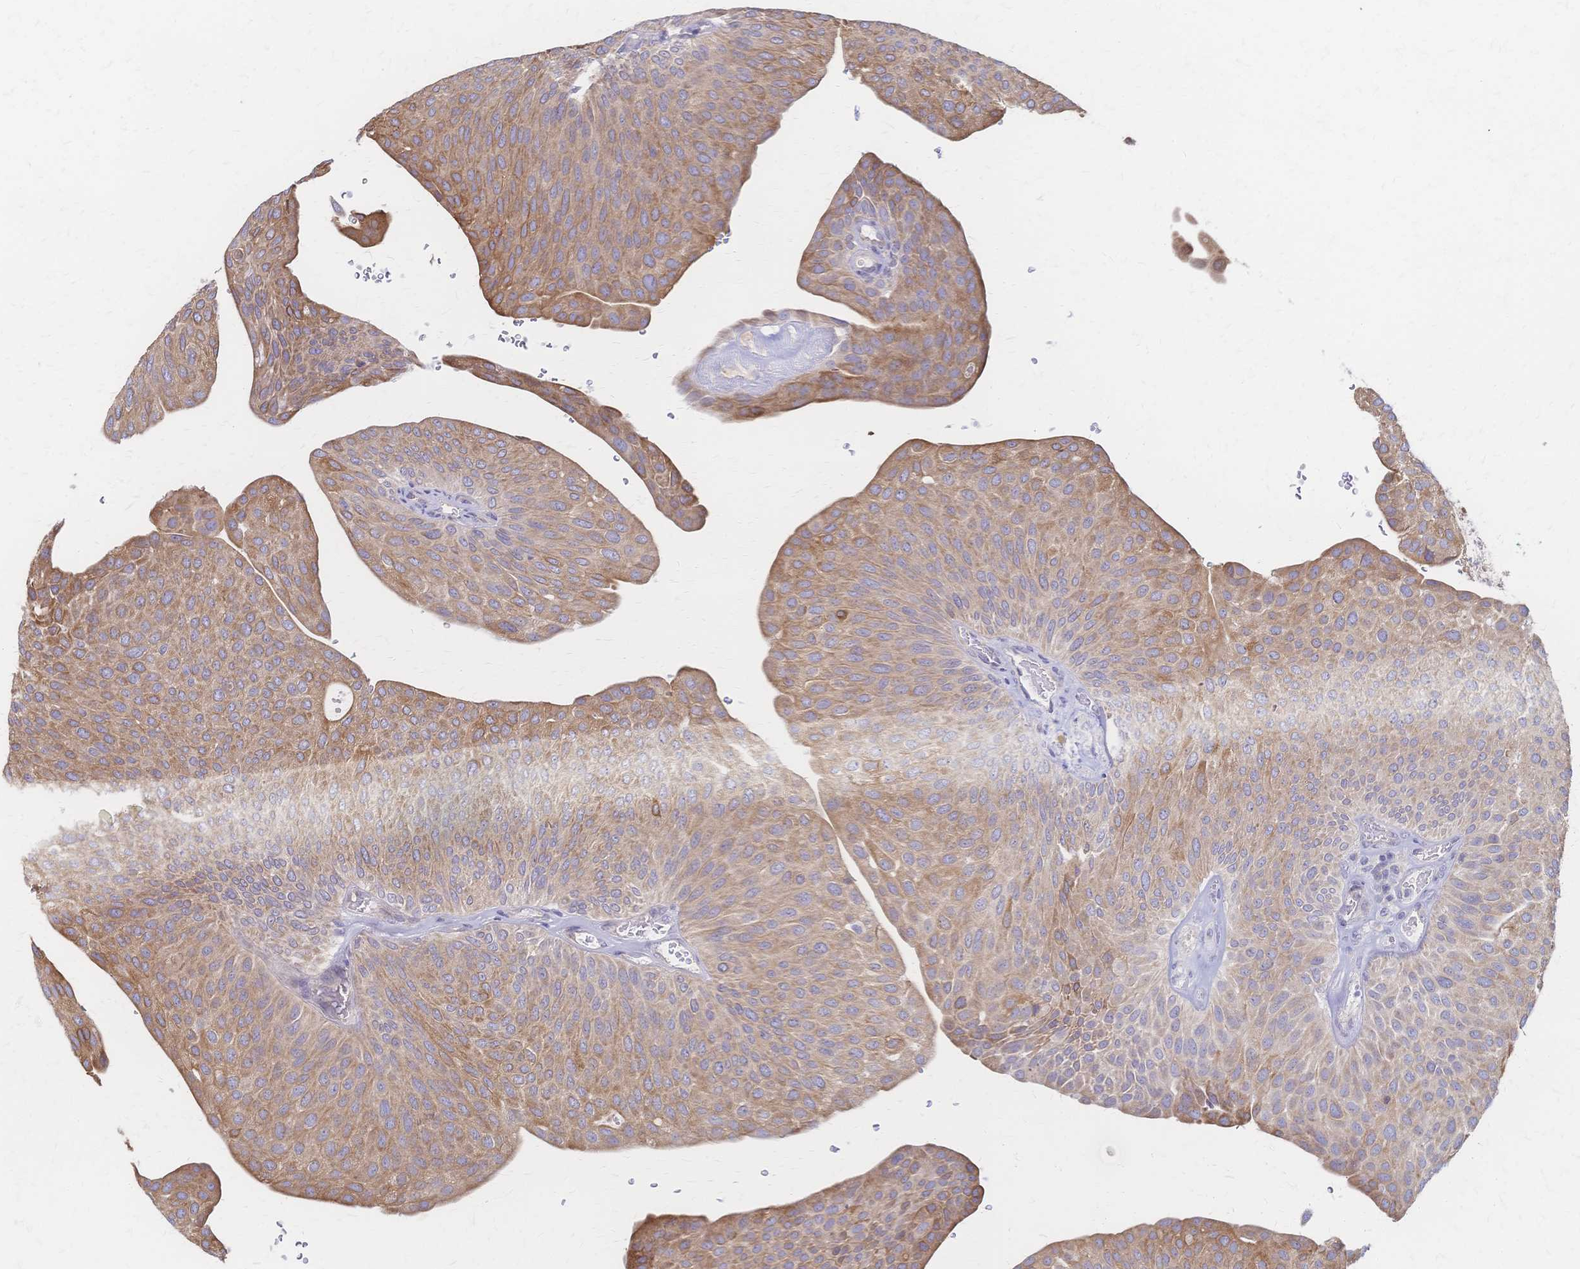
{"staining": {"intensity": "weak", "quantity": ">75%", "location": "cytoplasmic/membranous"}, "tissue": "urothelial cancer", "cell_type": "Tumor cells", "image_type": "cancer", "snomed": [{"axis": "morphology", "description": "Urothelial carcinoma, NOS"}, {"axis": "topography", "description": "Urinary bladder"}], "caption": "Immunohistochemistry (IHC) staining of transitional cell carcinoma, which reveals low levels of weak cytoplasmic/membranous positivity in approximately >75% of tumor cells indicating weak cytoplasmic/membranous protein positivity. The staining was performed using DAB (brown) for protein detection and nuclei were counterstained in hematoxylin (blue).", "gene": "CYB5A", "patient": {"sex": "male", "age": 67}}